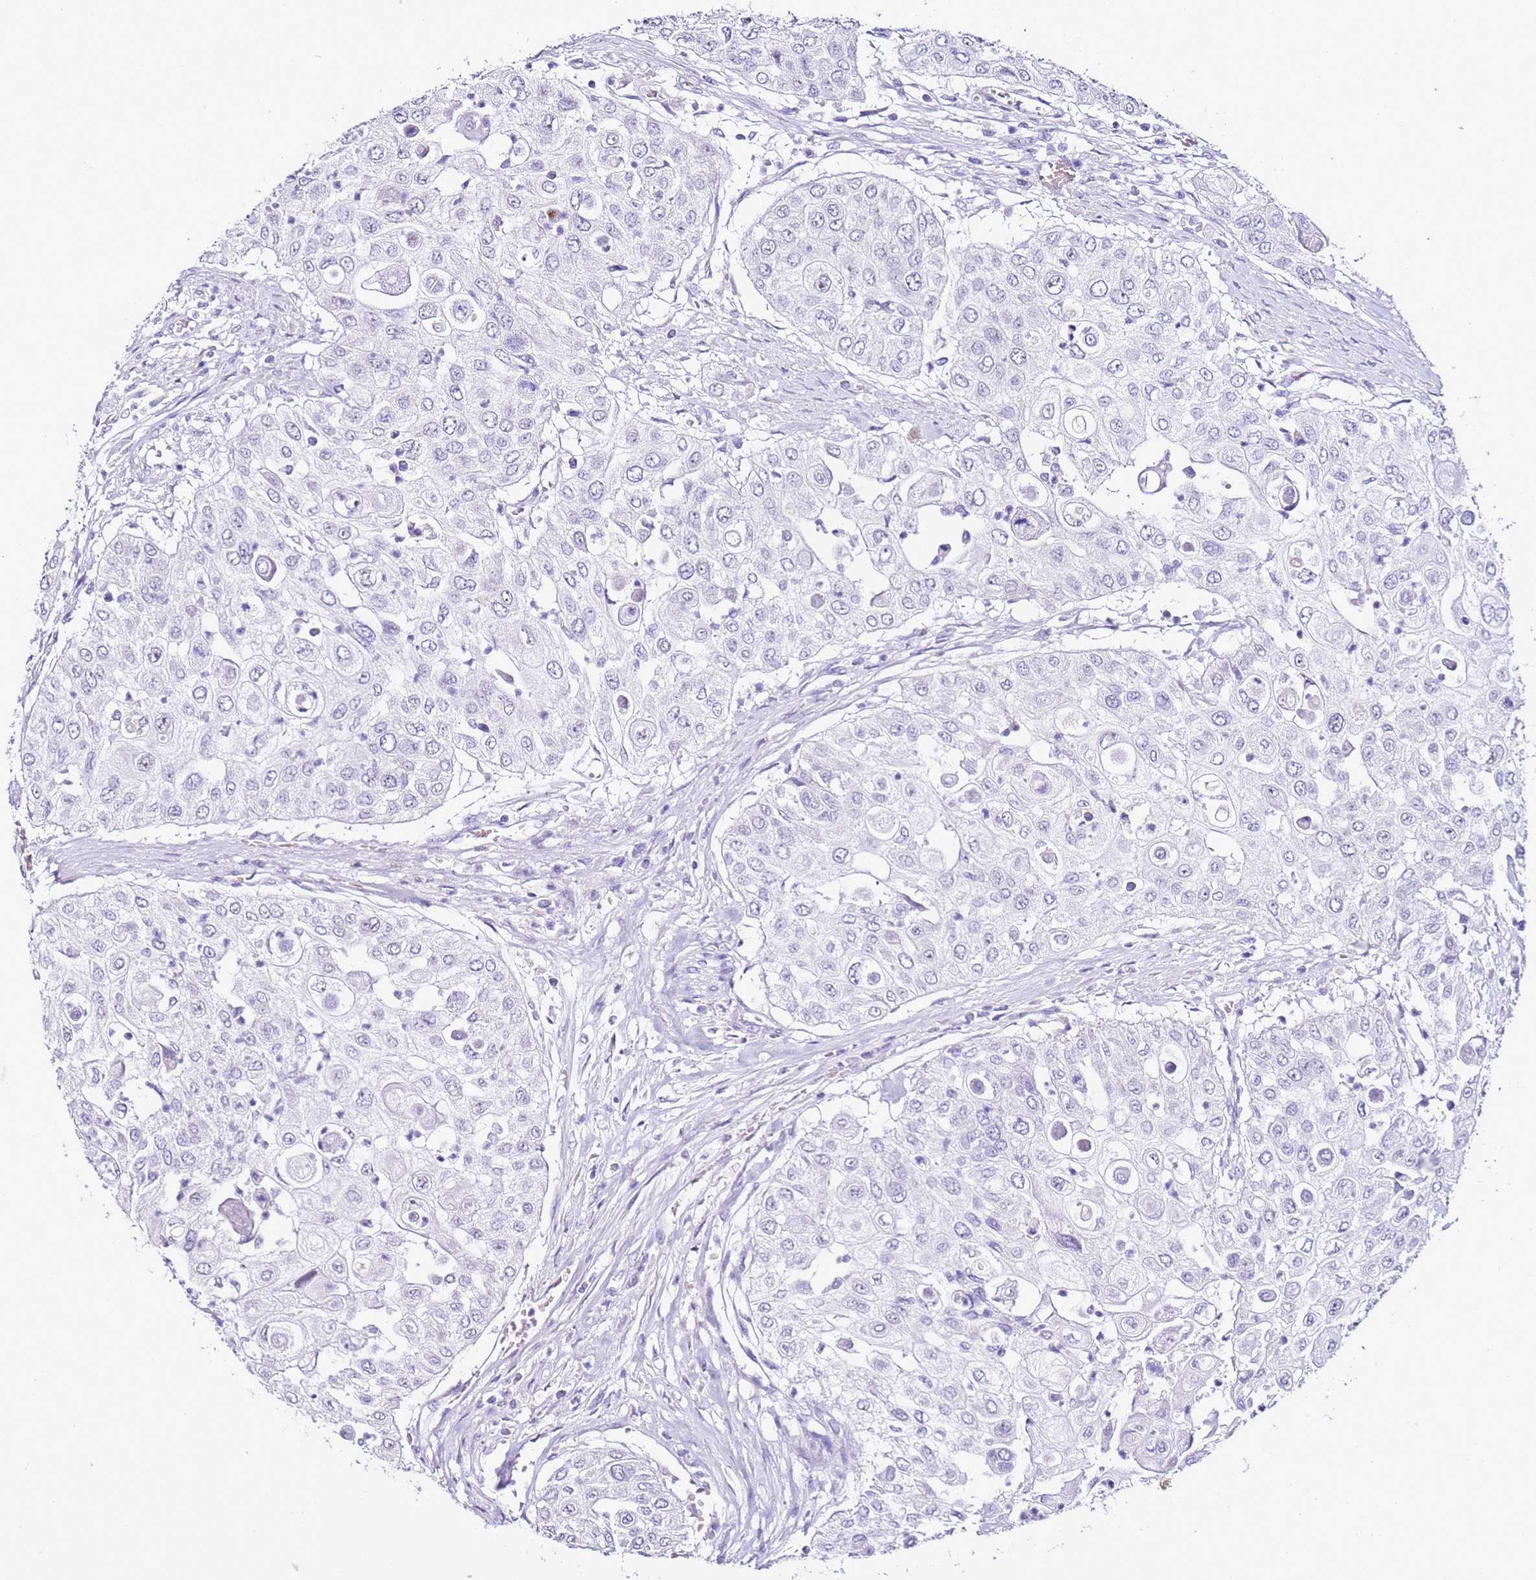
{"staining": {"intensity": "negative", "quantity": "none", "location": "none"}, "tissue": "urothelial cancer", "cell_type": "Tumor cells", "image_type": "cancer", "snomed": [{"axis": "morphology", "description": "Urothelial carcinoma, High grade"}, {"axis": "topography", "description": "Urinary bladder"}], "caption": "Protein analysis of urothelial cancer demonstrates no significant positivity in tumor cells.", "gene": "HGD", "patient": {"sex": "female", "age": 79}}